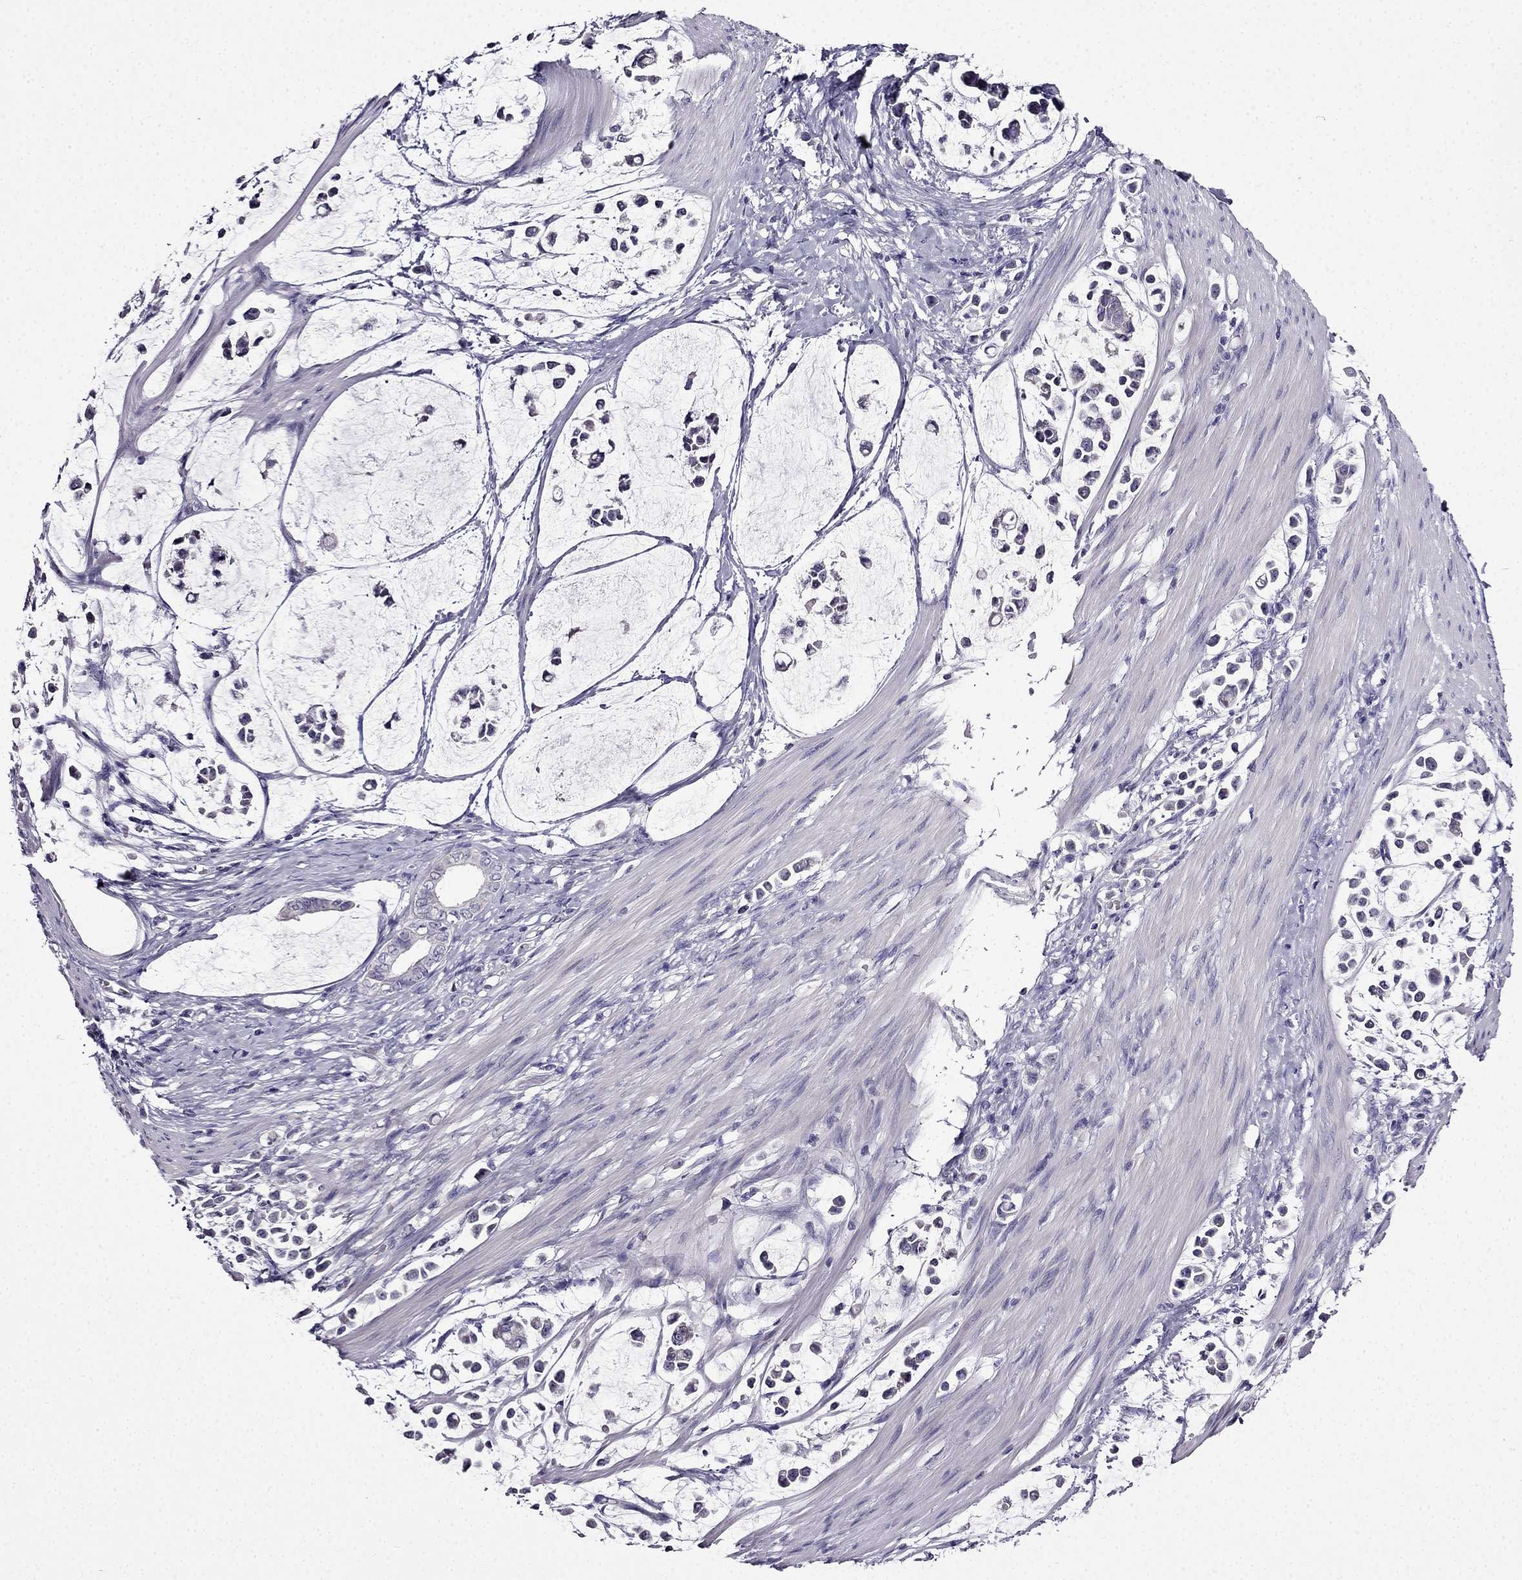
{"staining": {"intensity": "negative", "quantity": "none", "location": "none"}, "tissue": "stomach cancer", "cell_type": "Tumor cells", "image_type": "cancer", "snomed": [{"axis": "morphology", "description": "Adenocarcinoma, NOS"}, {"axis": "topography", "description": "Stomach"}], "caption": "The histopathology image demonstrates no significant positivity in tumor cells of stomach cancer (adenocarcinoma).", "gene": "TMEM266", "patient": {"sex": "male", "age": 82}}